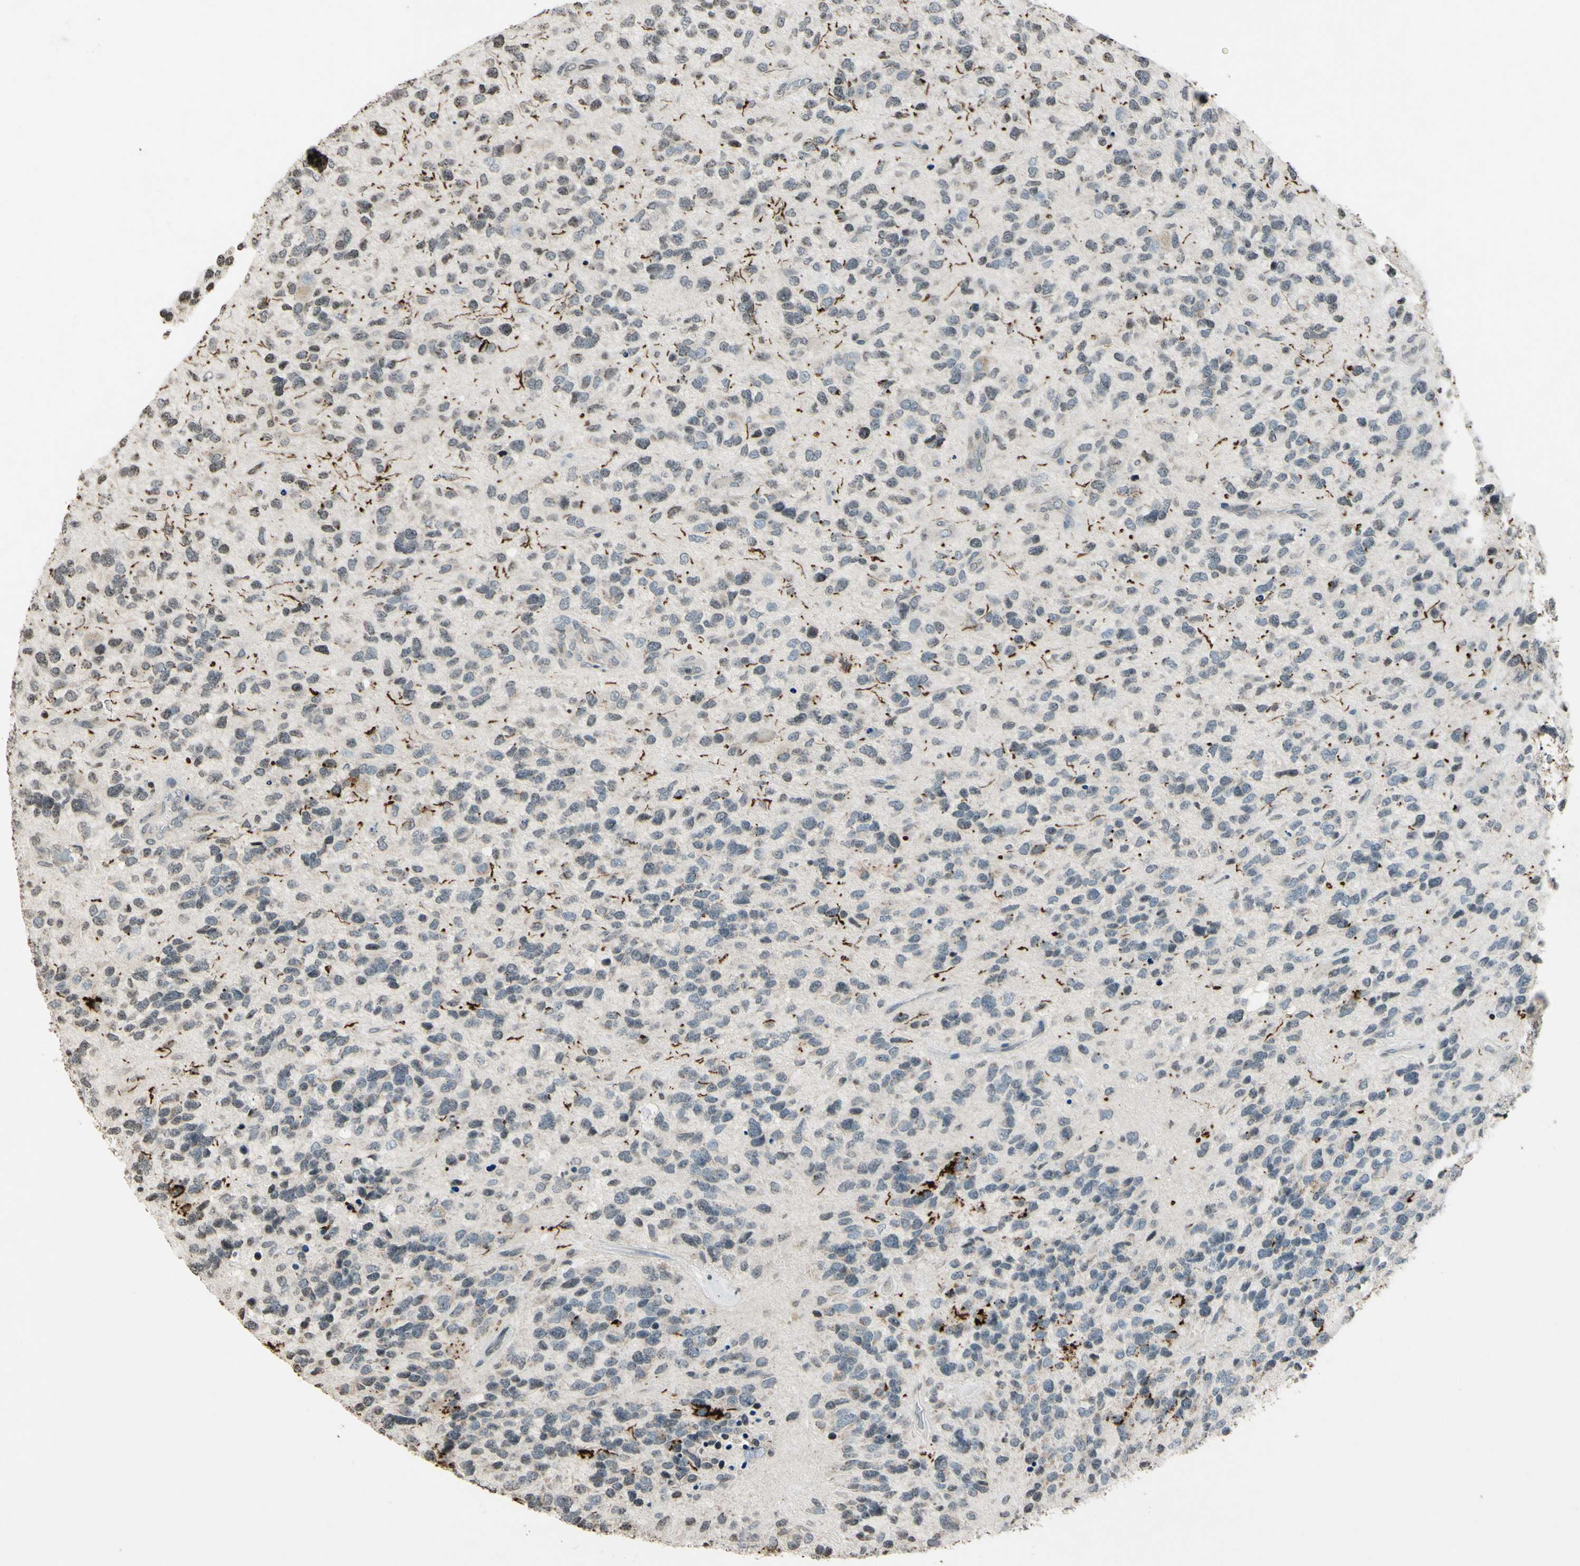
{"staining": {"intensity": "weak", "quantity": ">75%", "location": "cytoplasmic/membranous"}, "tissue": "glioma", "cell_type": "Tumor cells", "image_type": "cancer", "snomed": [{"axis": "morphology", "description": "Glioma, malignant, High grade"}, {"axis": "topography", "description": "Brain"}], "caption": "Immunohistochemistry (IHC) of glioma exhibits low levels of weak cytoplasmic/membranous staining in approximately >75% of tumor cells. The staining was performed using DAB to visualize the protein expression in brown, while the nuclei were stained in blue with hematoxylin (Magnification: 20x).", "gene": "CLDN11", "patient": {"sex": "female", "age": 58}}